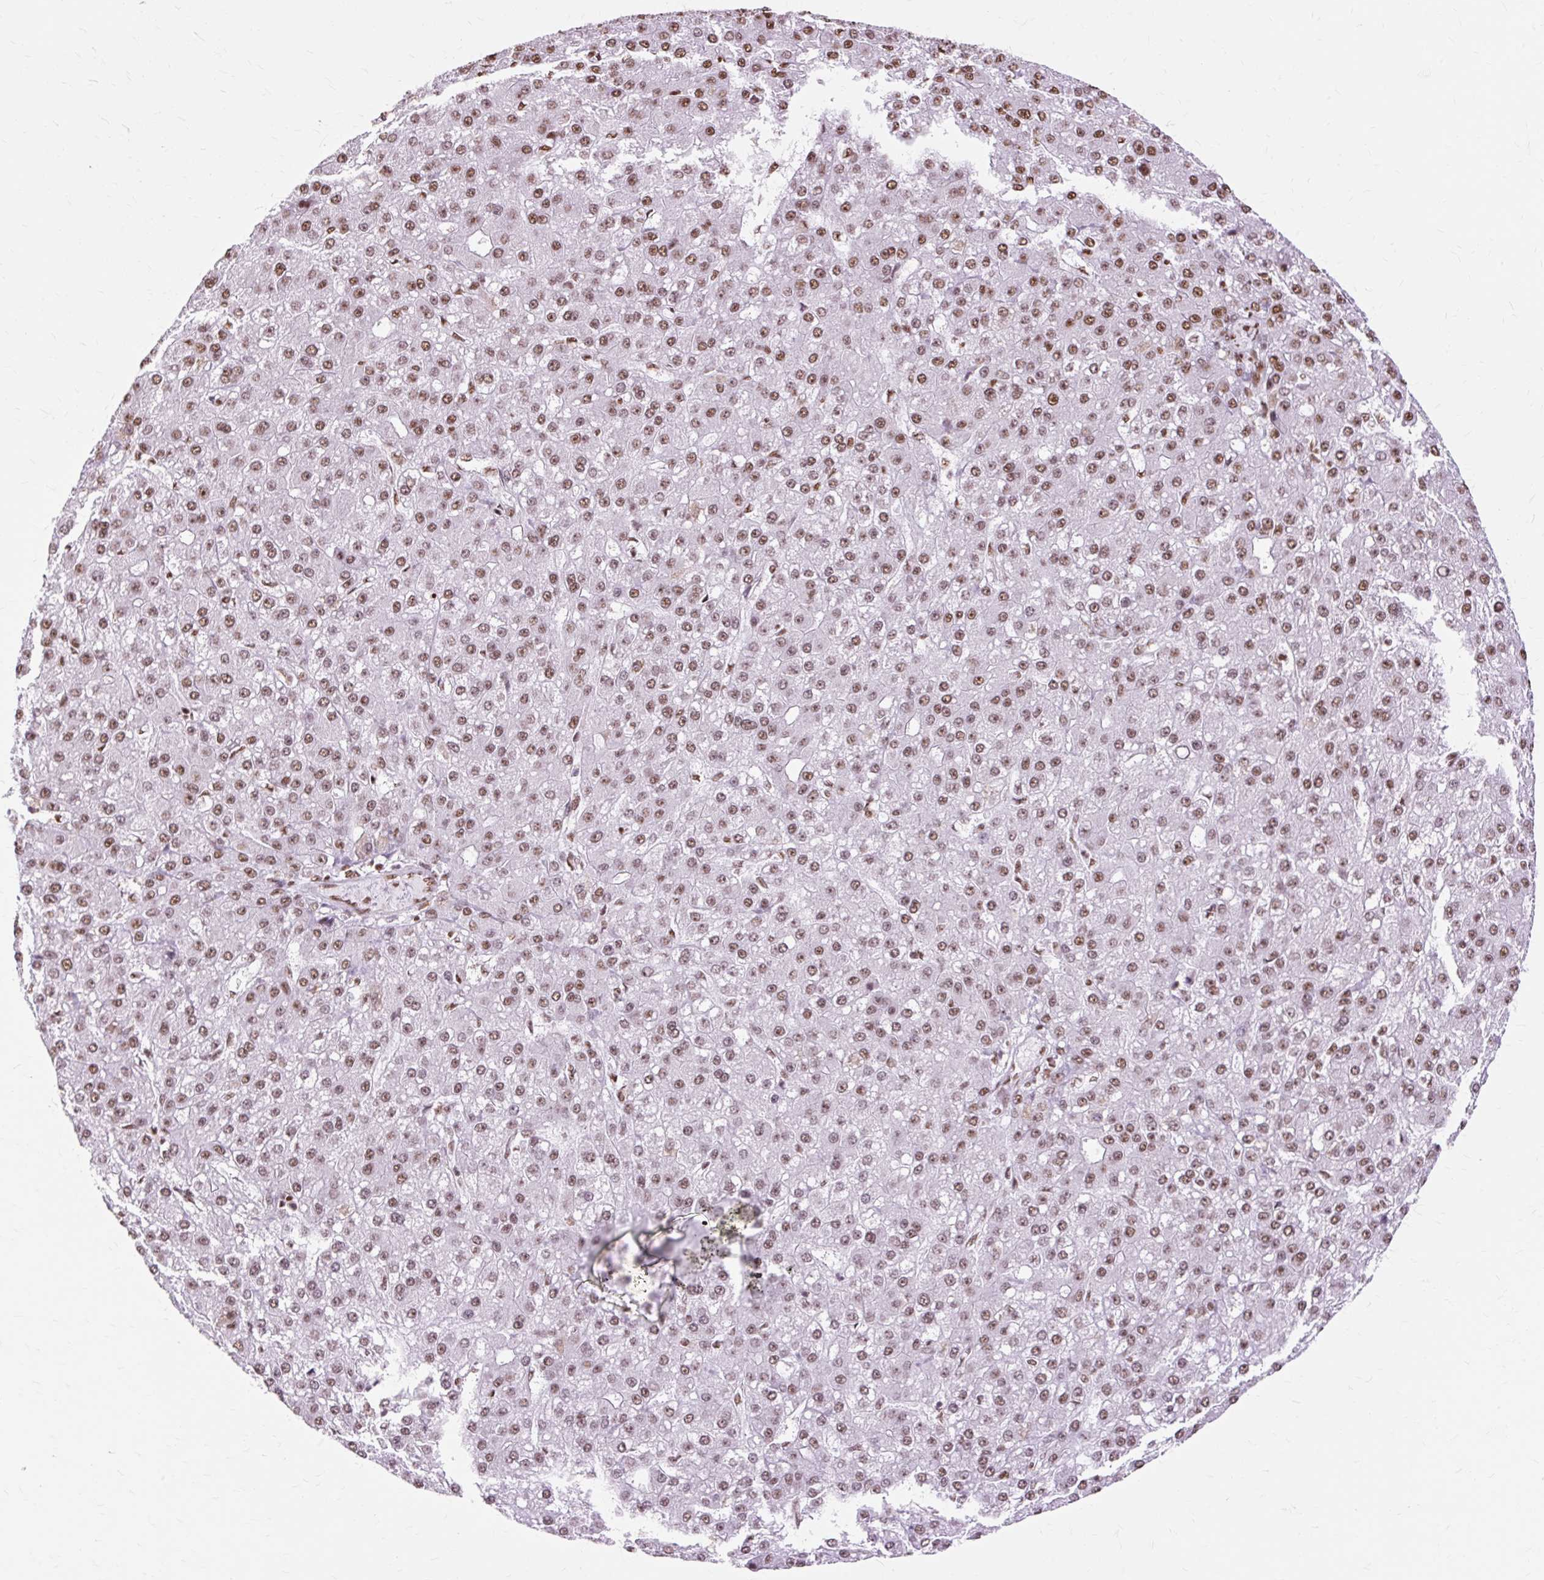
{"staining": {"intensity": "moderate", "quantity": ">75%", "location": "nuclear"}, "tissue": "liver cancer", "cell_type": "Tumor cells", "image_type": "cancer", "snomed": [{"axis": "morphology", "description": "Carcinoma, Hepatocellular, NOS"}, {"axis": "topography", "description": "Liver"}], "caption": "IHC staining of liver cancer, which displays medium levels of moderate nuclear staining in about >75% of tumor cells indicating moderate nuclear protein expression. The staining was performed using DAB (brown) for protein detection and nuclei were counterstained in hematoxylin (blue).", "gene": "XRCC6", "patient": {"sex": "male", "age": 67}}